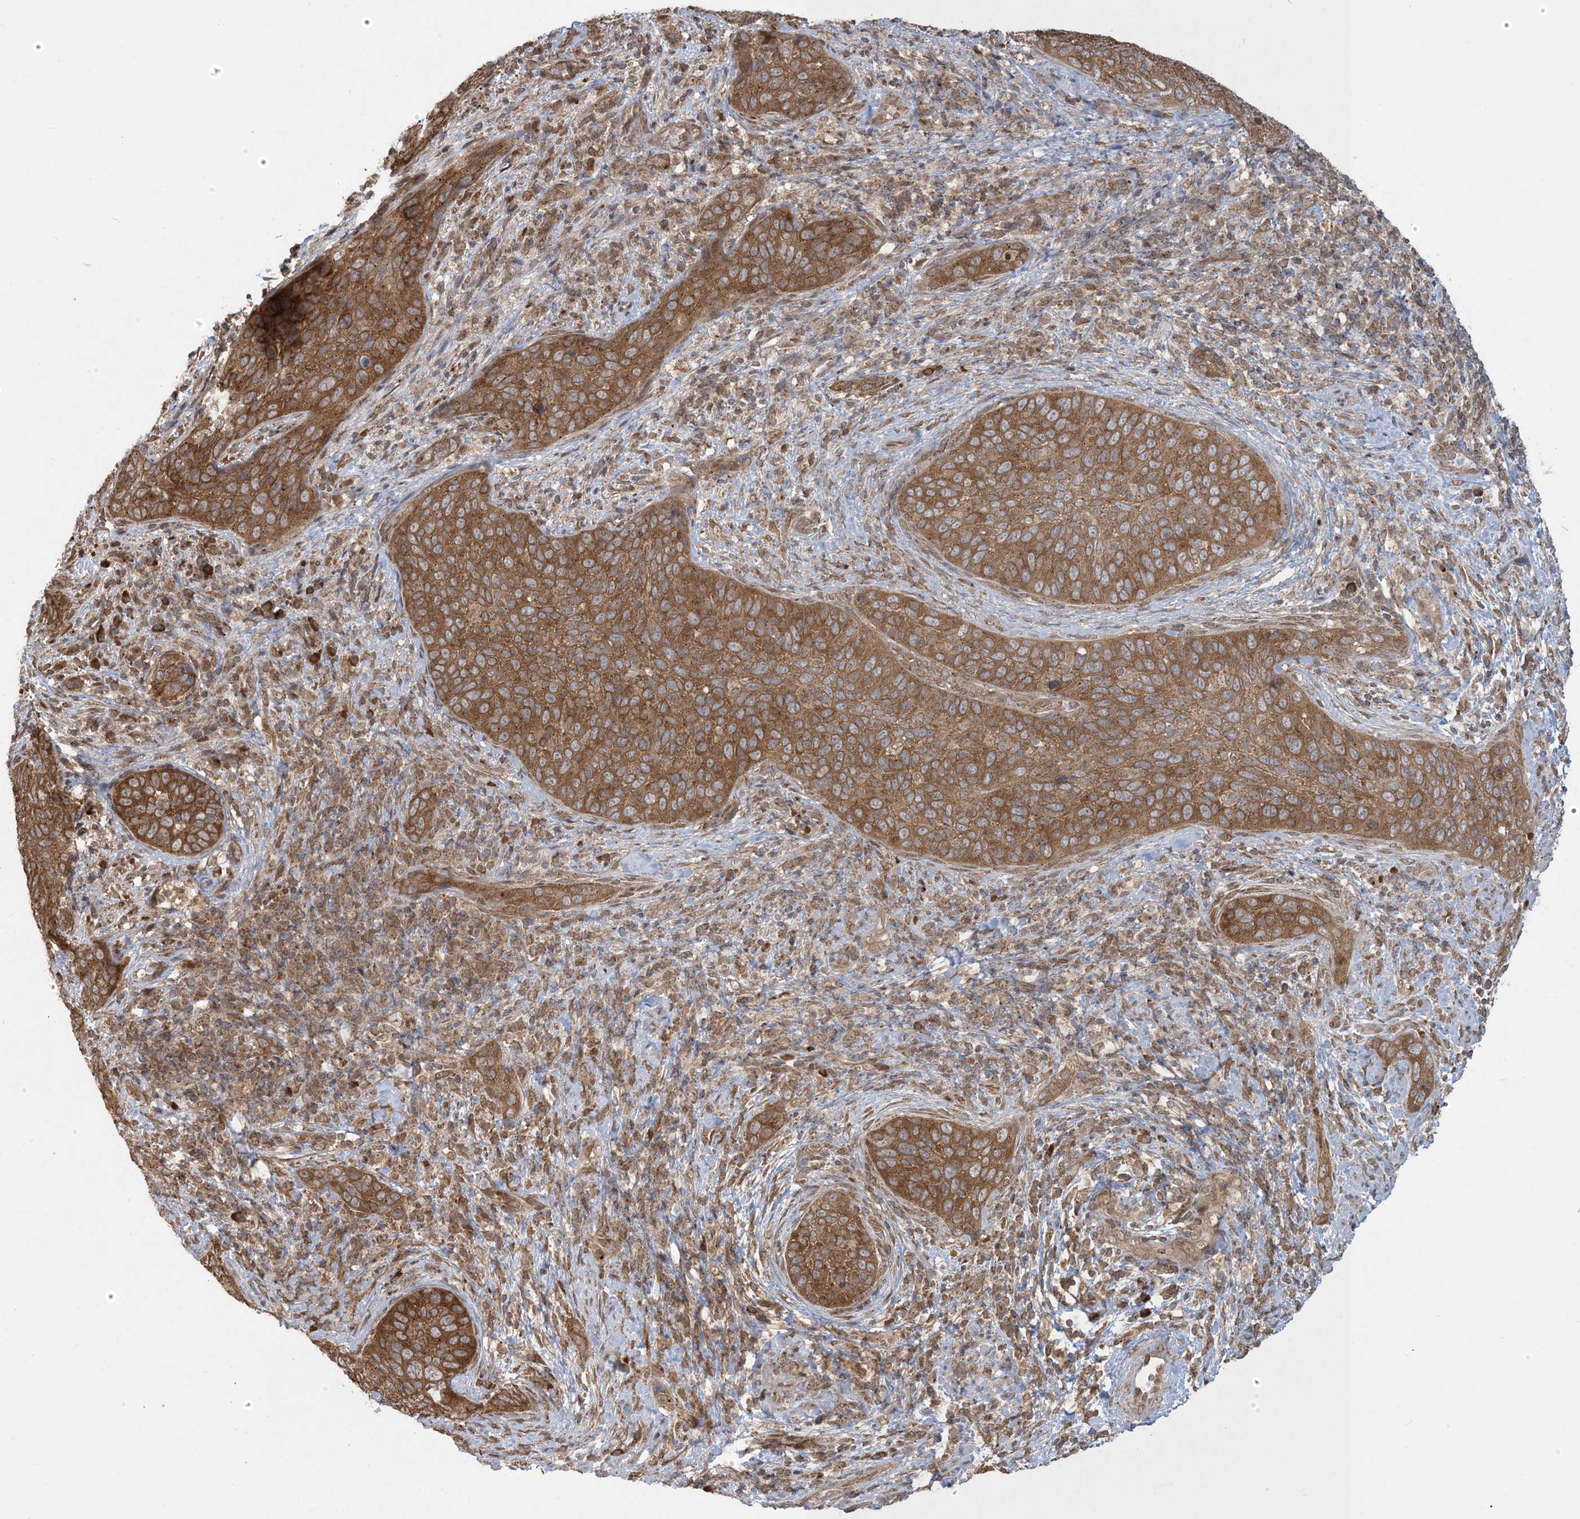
{"staining": {"intensity": "moderate", "quantity": ">75%", "location": "cytoplasmic/membranous"}, "tissue": "cervical cancer", "cell_type": "Tumor cells", "image_type": "cancer", "snomed": [{"axis": "morphology", "description": "Squamous cell carcinoma, NOS"}, {"axis": "topography", "description": "Cervix"}], "caption": "Protein expression analysis of squamous cell carcinoma (cervical) displays moderate cytoplasmic/membranous expression in about >75% of tumor cells. Using DAB (brown) and hematoxylin (blue) stains, captured at high magnification using brightfield microscopy.", "gene": "ABCF3", "patient": {"sex": "female", "age": 60}}